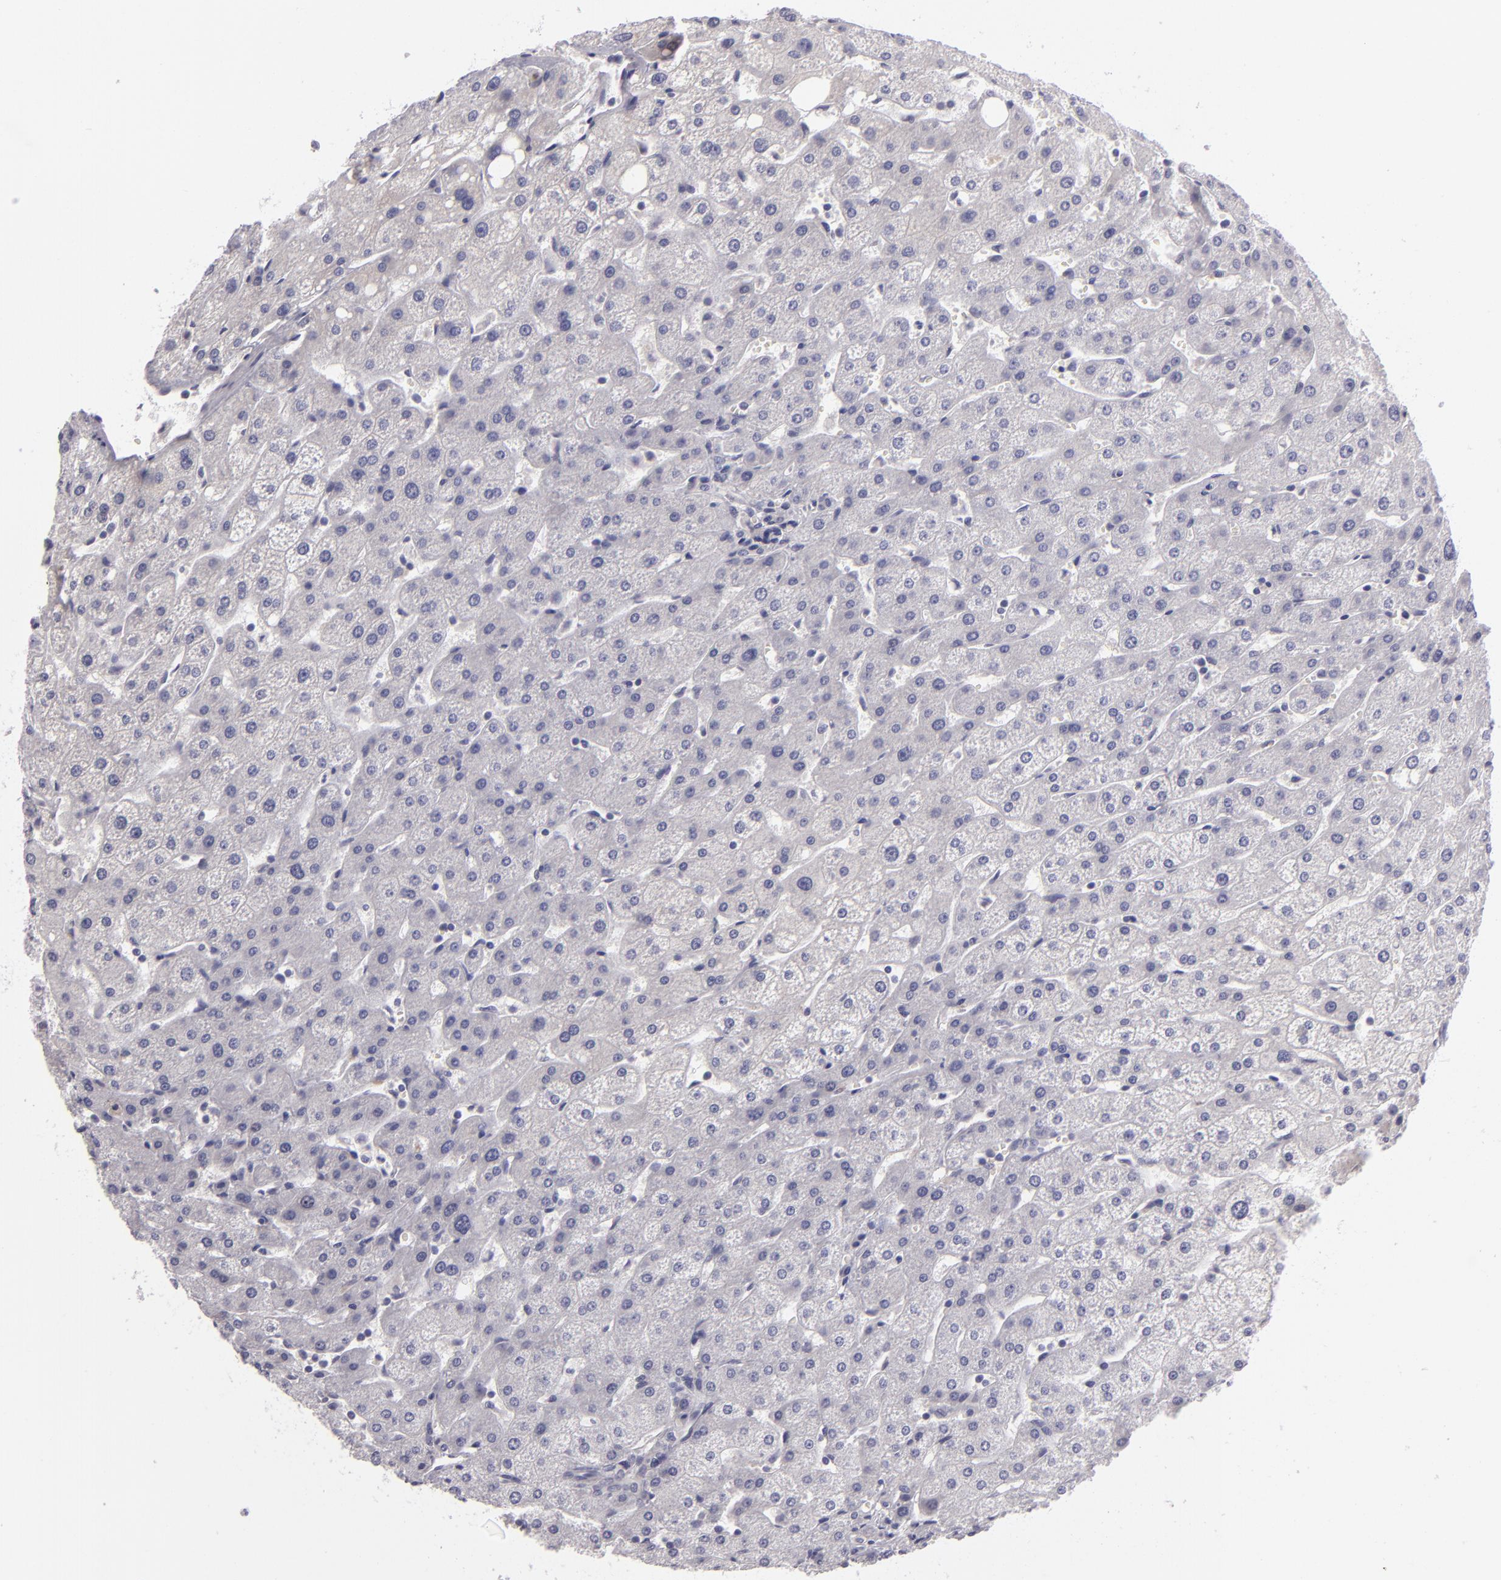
{"staining": {"intensity": "negative", "quantity": "none", "location": "none"}, "tissue": "liver", "cell_type": "Cholangiocytes", "image_type": "normal", "snomed": [{"axis": "morphology", "description": "Normal tissue, NOS"}, {"axis": "topography", "description": "Liver"}], "caption": "Immunohistochemistry (IHC) photomicrograph of benign liver: liver stained with DAB (3,3'-diaminobenzidine) demonstrates no significant protein expression in cholangiocytes.", "gene": "EGFL6", "patient": {"sex": "male", "age": 67}}